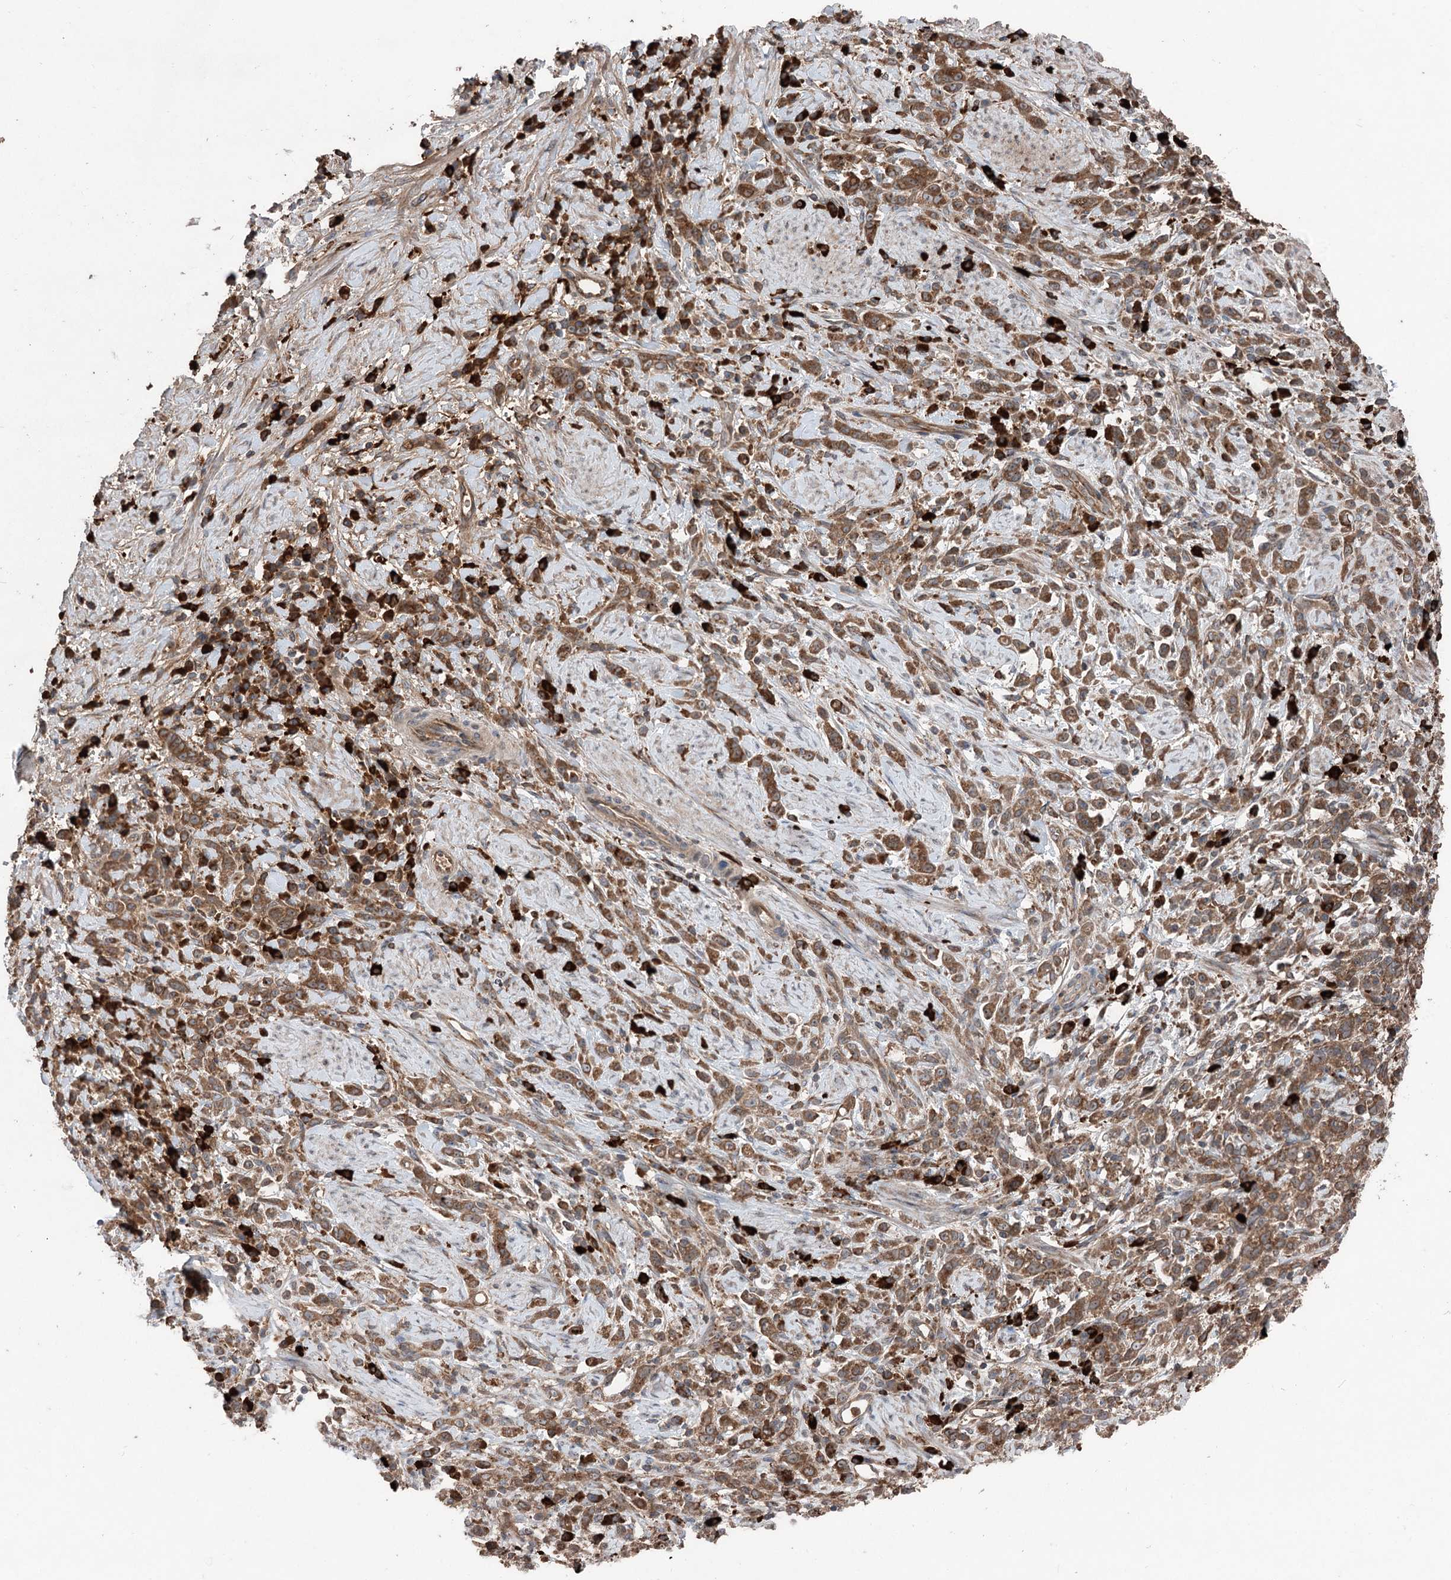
{"staining": {"intensity": "moderate", "quantity": ">75%", "location": "cytoplasmic/membranous"}, "tissue": "stomach cancer", "cell_type": "Tumor cells", "image_type": "cancer", "snomed": [{"axis": "morphology", "description": "Adenocarcinoma, NOS"}, {"axis": "topography", "description": "Stomach"}], "caption": "This image reveals adenocarcinoma (stomach) stained with immunohistochemistry to label a protein in brown. The cytoplasmic/membranous of tumor cells show moderate positivity for the protein. Nuclei are counter-stained blue.", "gene": "PPP1R21", "patient": {"sex": "female", "age": 60}}